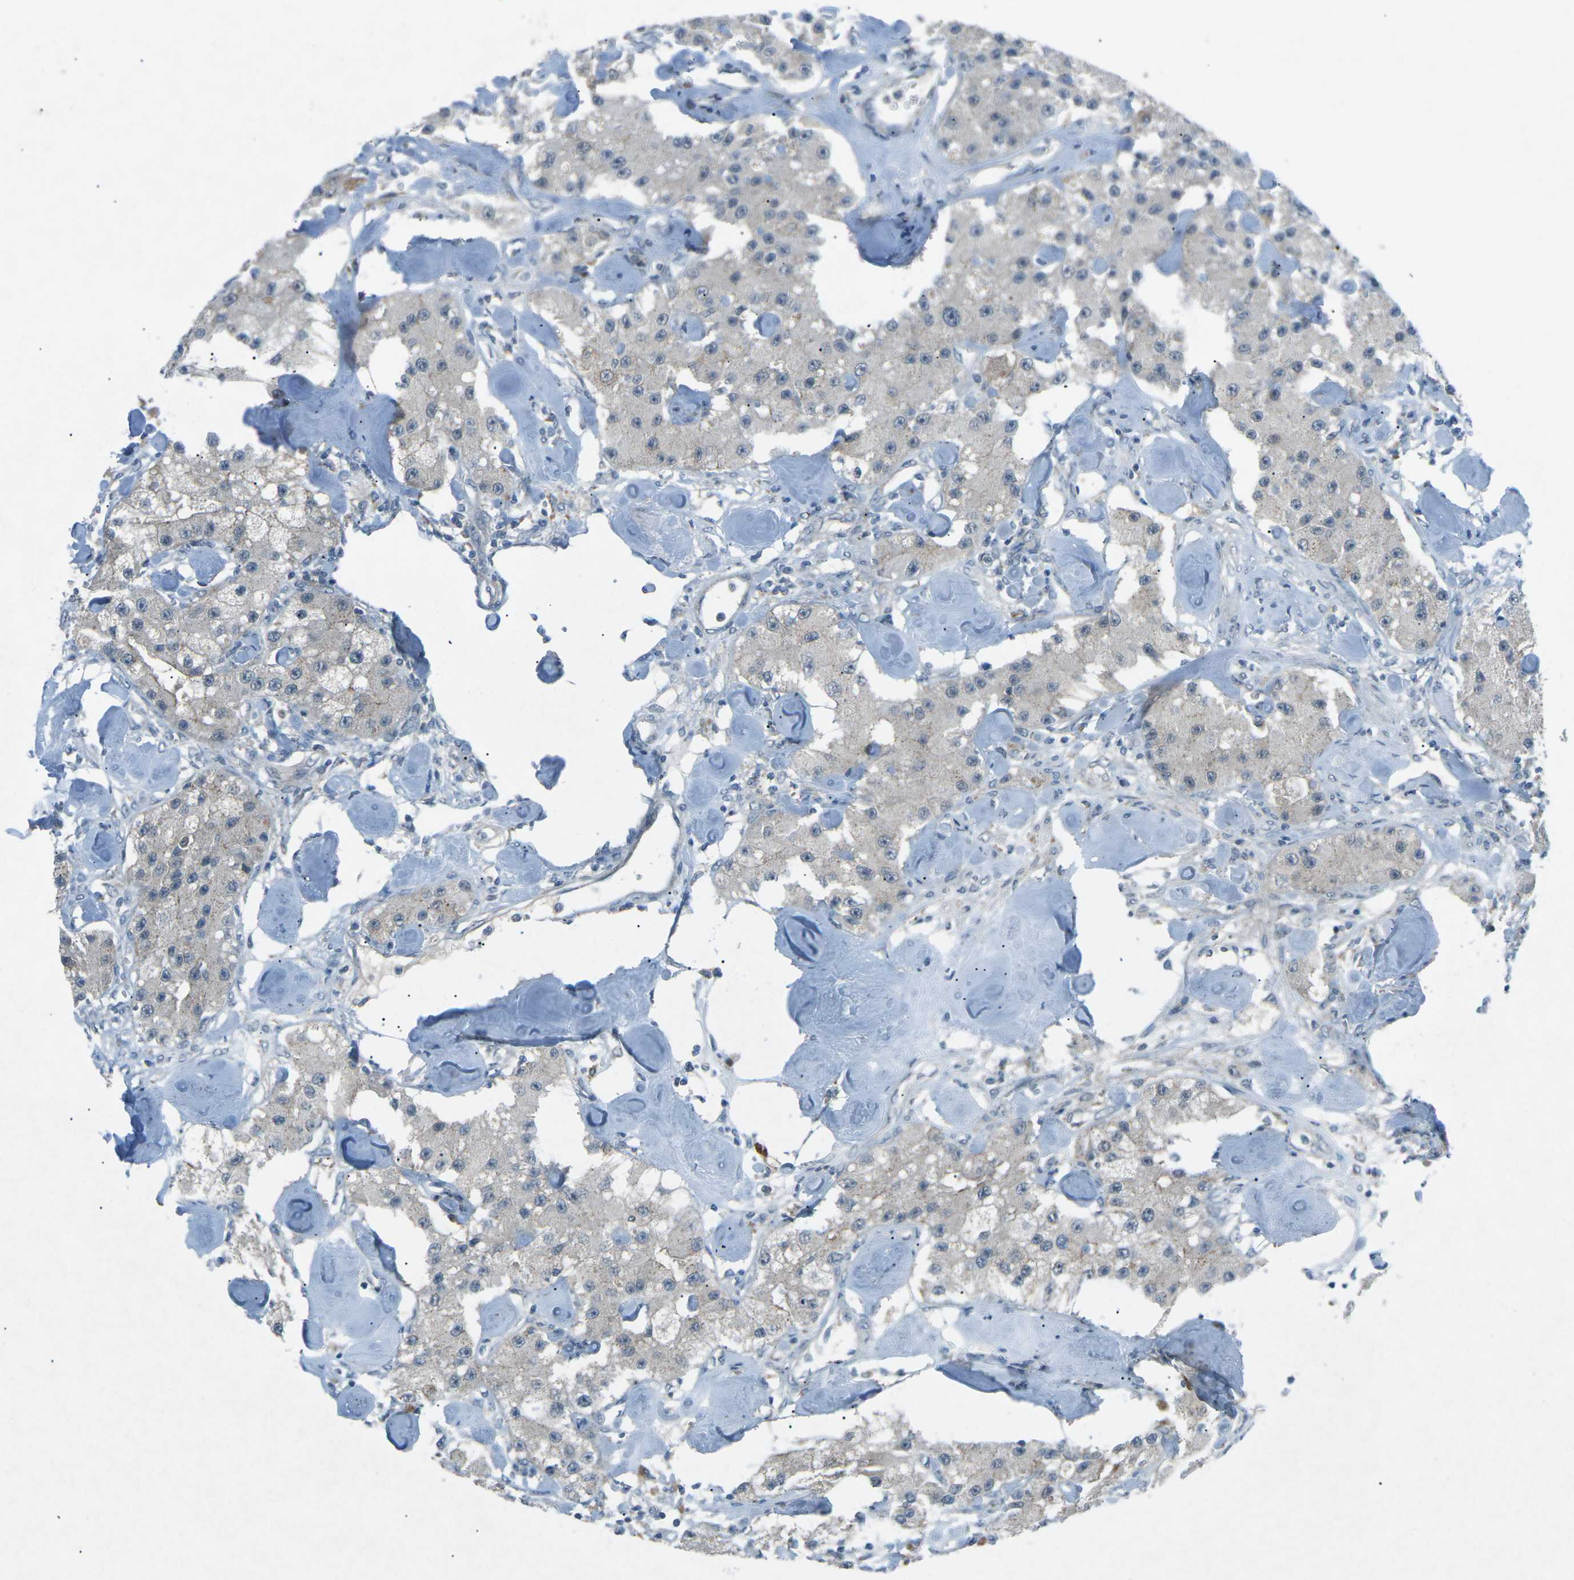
{"staining": {"intensity": "negative", "quantity": "none", "location": "none"}, "tissue": "carcinoid", "cell_type": "Tumor cells", "image_type": "cancer", "snomed": [{"axis": "morphology", "description": "Carcinoid, malignant, NOS"}, {"axis": "topography", "description": "Pancreas"}], "caption": "The image exhibits no significant positivity in tumor cells of carcinoid (malignant). (Brightfield microscopy of DAB IHC at high magnification).", "gene": "PRKCA", "patient": {"sex": "male", "age": 41}}